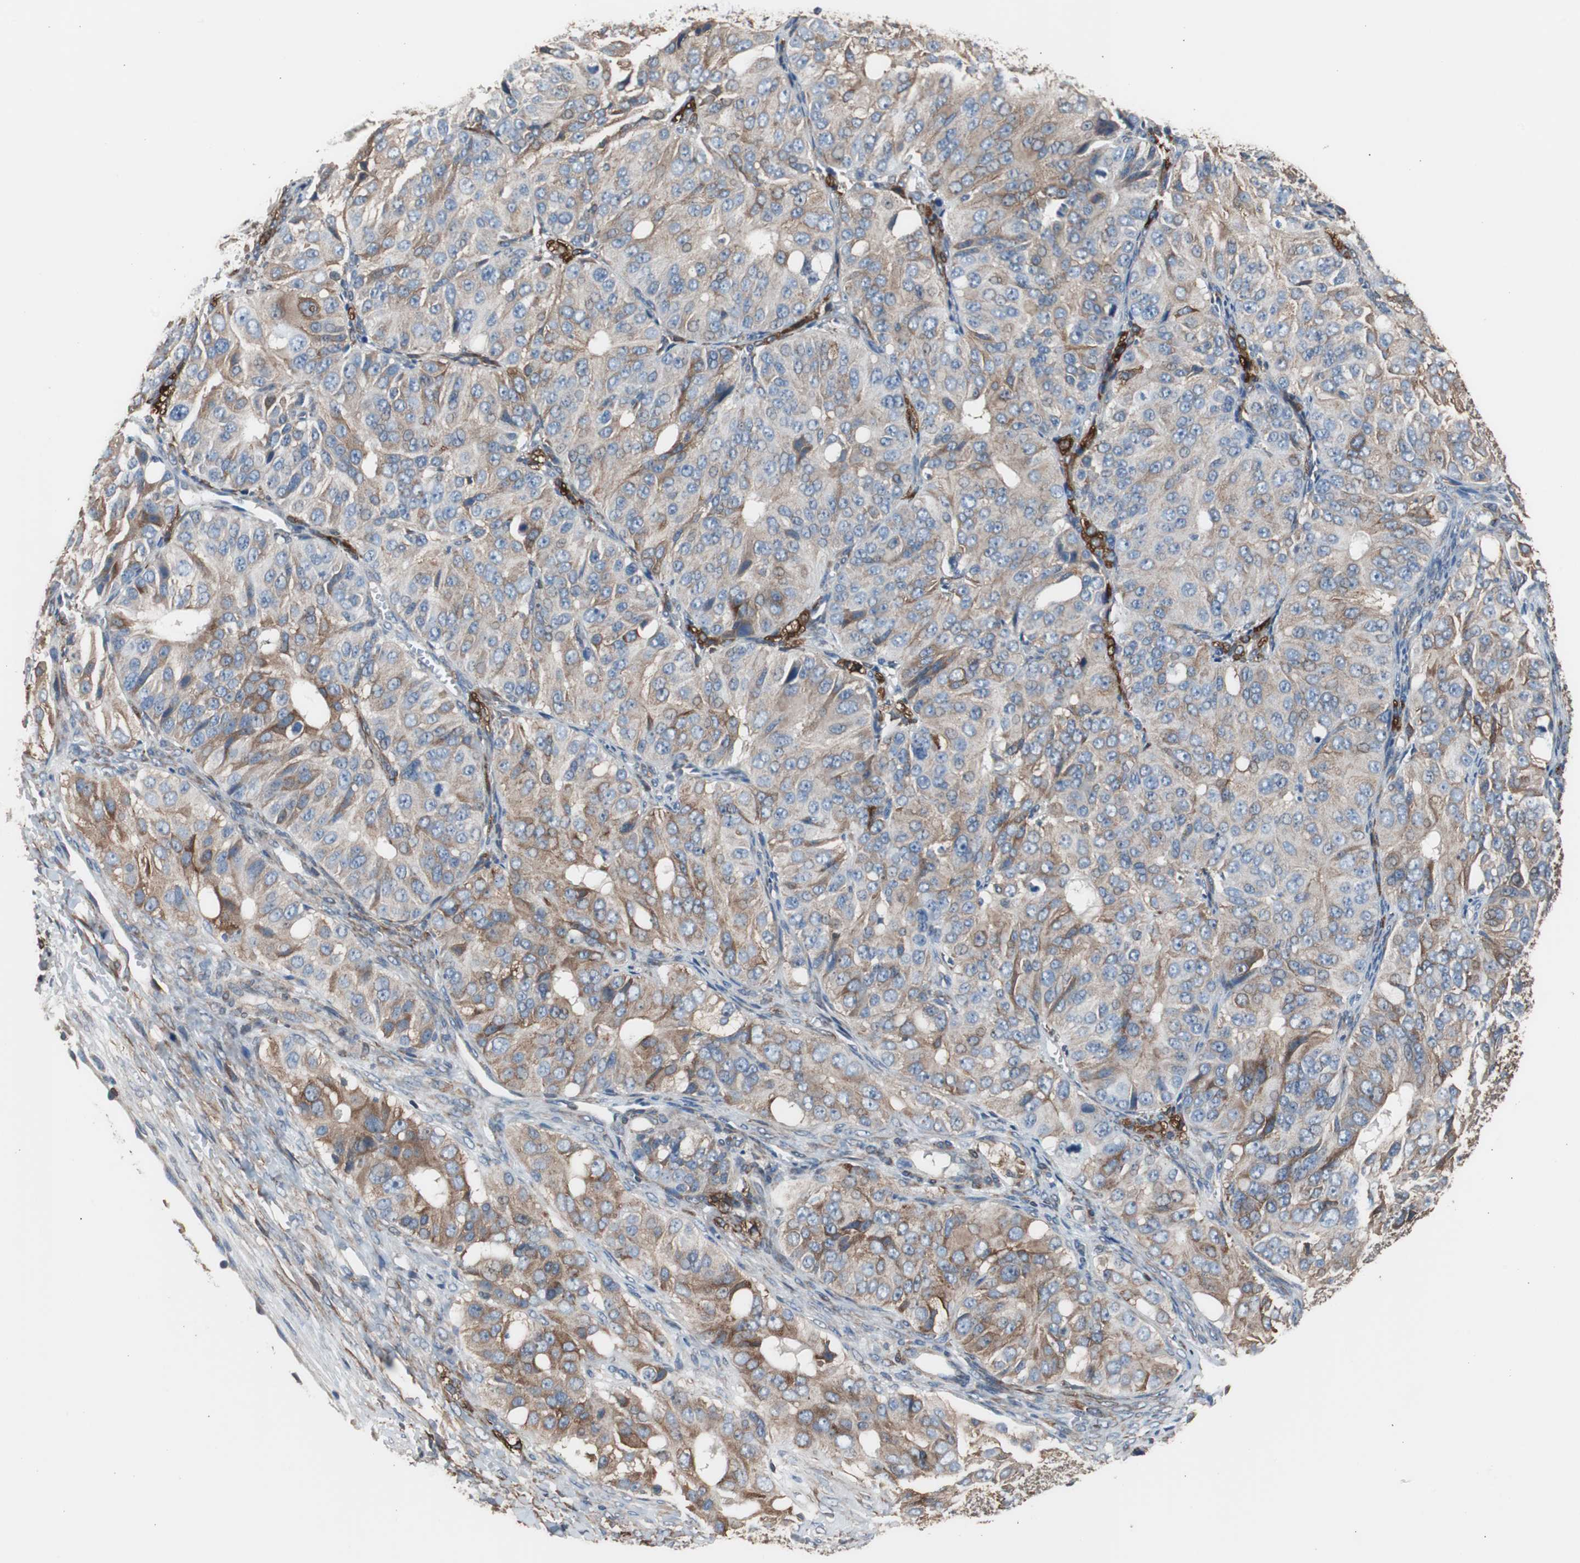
{"staining": {"intensity": "moderate", "quantity": ">75%", "location": "cytoplasmic/membranous"}, "tissue": "ovarian cancer", "cell_type": "Tumor cells", "image_type": "cancer", "snomed": [{"axis": "morphology", "description": "Carcinoma, endometroid"}, {"axis": "topography", "description": "Ovary"}], "caption": "Tumor cells reveal medium levels of moderate cytoplasmic/membranous expression in about >75% of cells in endometroid carcinoma (ovarian). (DAB (3,3'-diaminobenzidine) IHC with brightfield microscopy, high magnification).", "gene": "PBXIP1", "patient": {"sex": "female", "age": 51}}